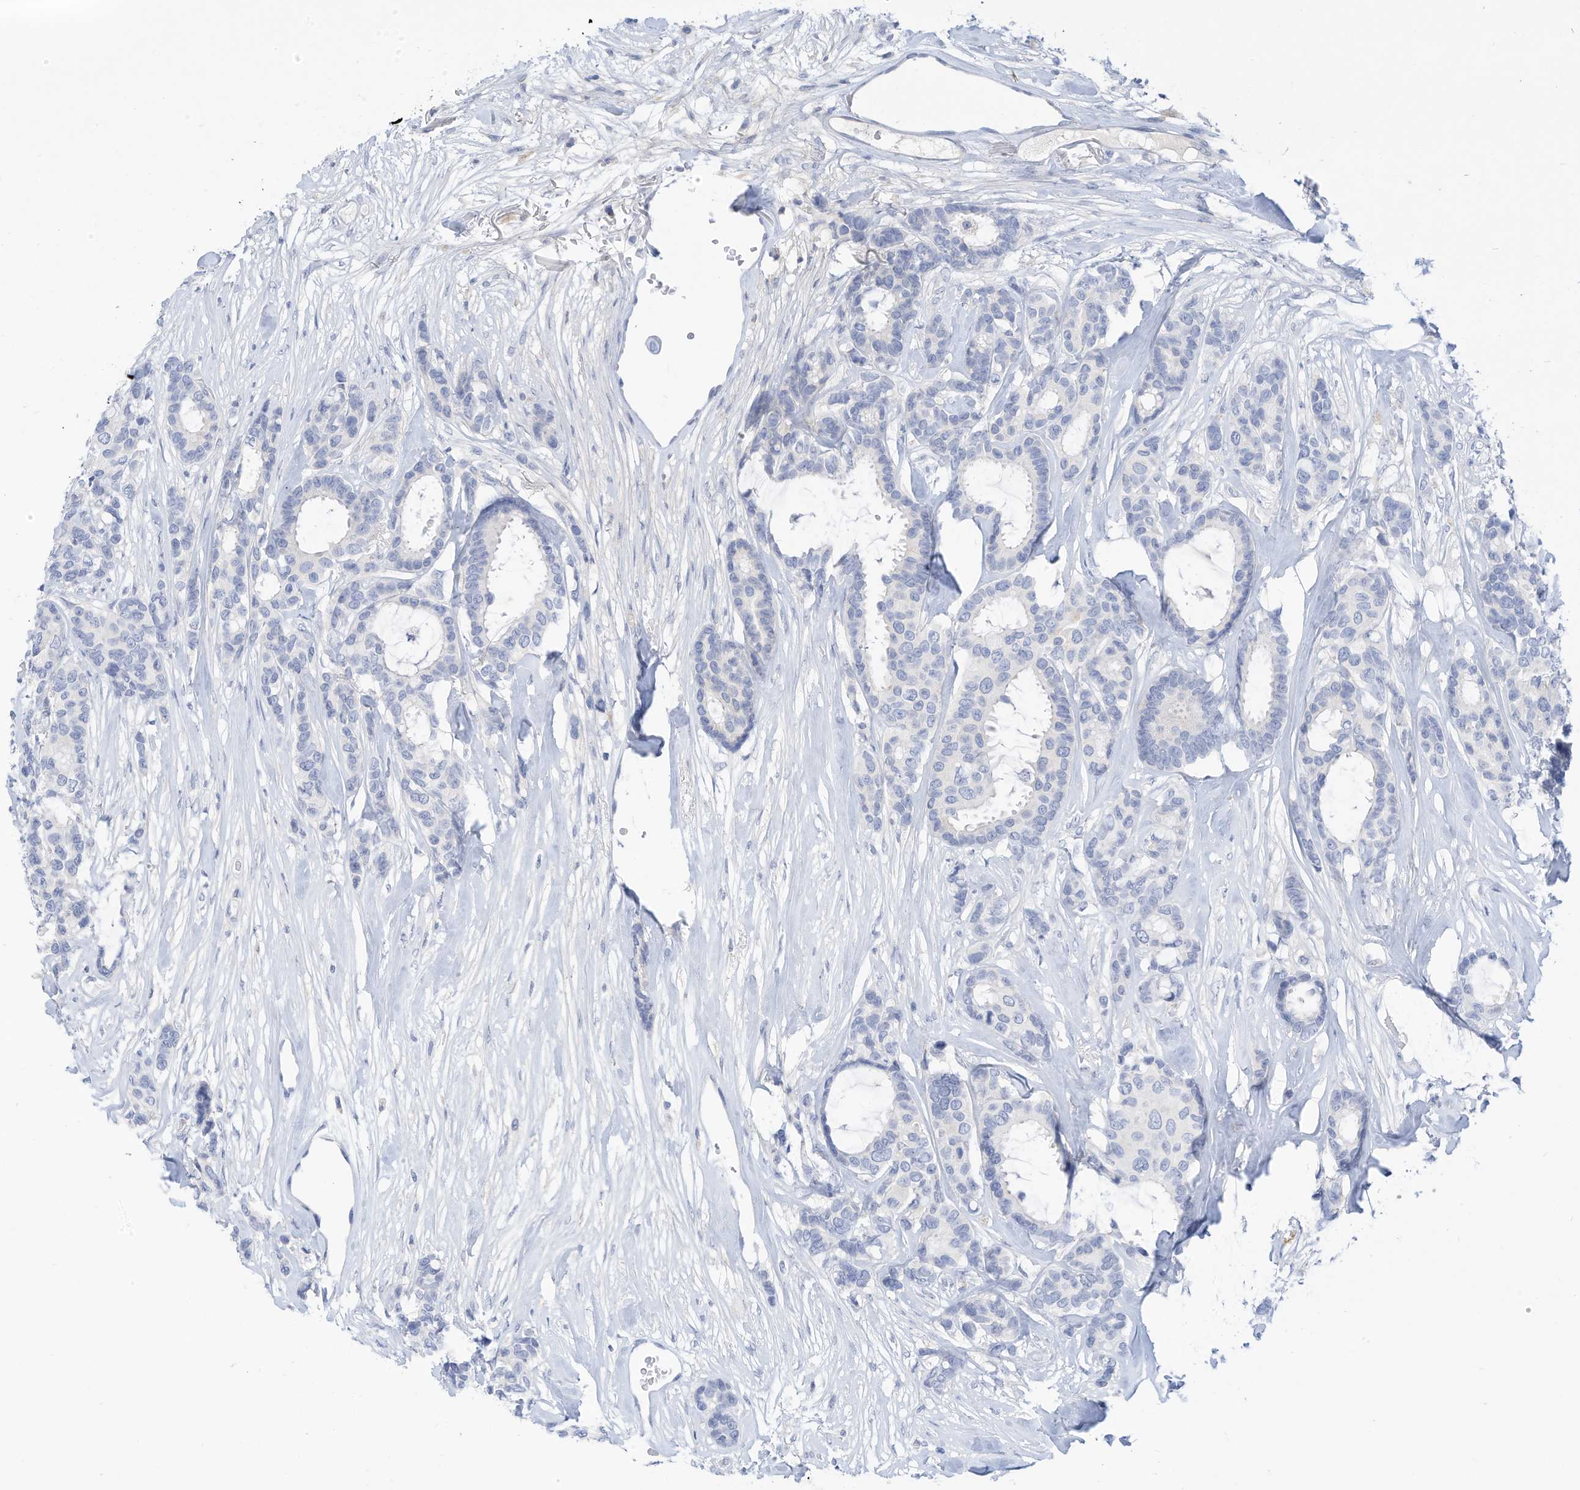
{"staining": {"intensity": "negative", "quantity": "none", "location": "none"}, "tissue": "breast cancer", "cell_type": "Tumor cells", "image_type": "cancer", "snomed": [{"axis": "morphology", "description": "Duct carcinoma"}, {"axis": "topography", "description": "Breast"}], "caption": "This image is of breast cancer (invasive ductal carcinoma) stained with IHC to label a protein in brown with the nuclei are counter-stained blue. There is no expression in tumor cells. (DAB (3,3'-diaminobenzidine) immunohistochemistry with hematoxylin counter stain).", "gene": "SPOCD1", "patient": {"sex": "female", "age": 87}}